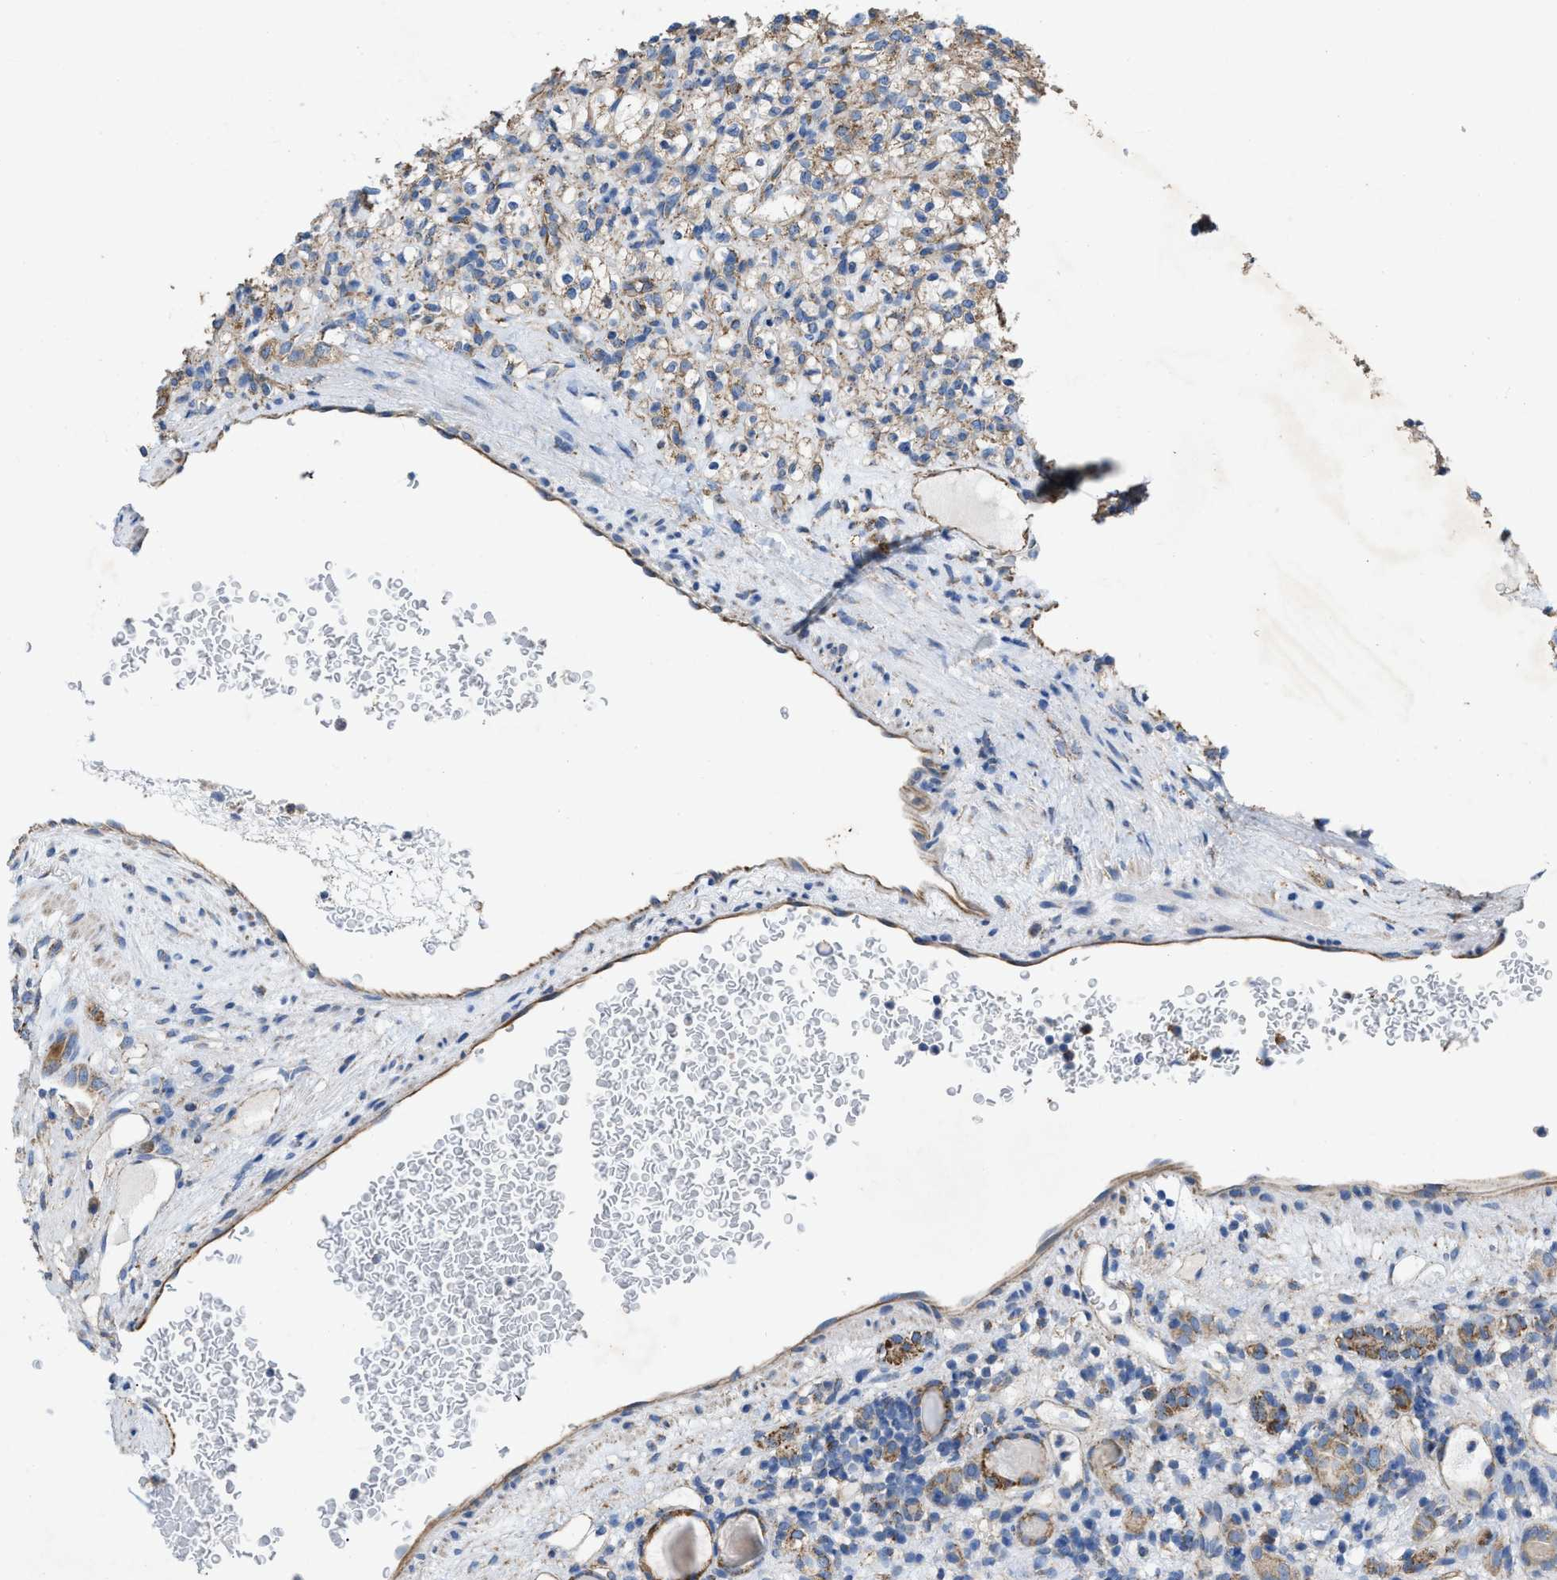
{"staining": {"intensity": "weak", "quantity": ">75%", "location": "cytoplasmic/membranous"}, "tissue": "renal cancer", "cell_type": "Tumor cells", "image_type": "cancer", "snomed": [{"axis": "morphology", "description": "Normal tissue, NOS"}, {"axis": "morphology", "description": "Adenocarcinoma, NOS"}, {"axis": "topography", "description": "Kidney"}], "caption": "Renal adenocarcinoma stained with DAB (3,3'-diaminobenzidine) immunohistochemistry displays low levels of weak cytoplasmic/membranous expression in approximately >75% of tumor cells.", "gene": "DOLPP1", "patient": {"sex": "female", "age": 72}}